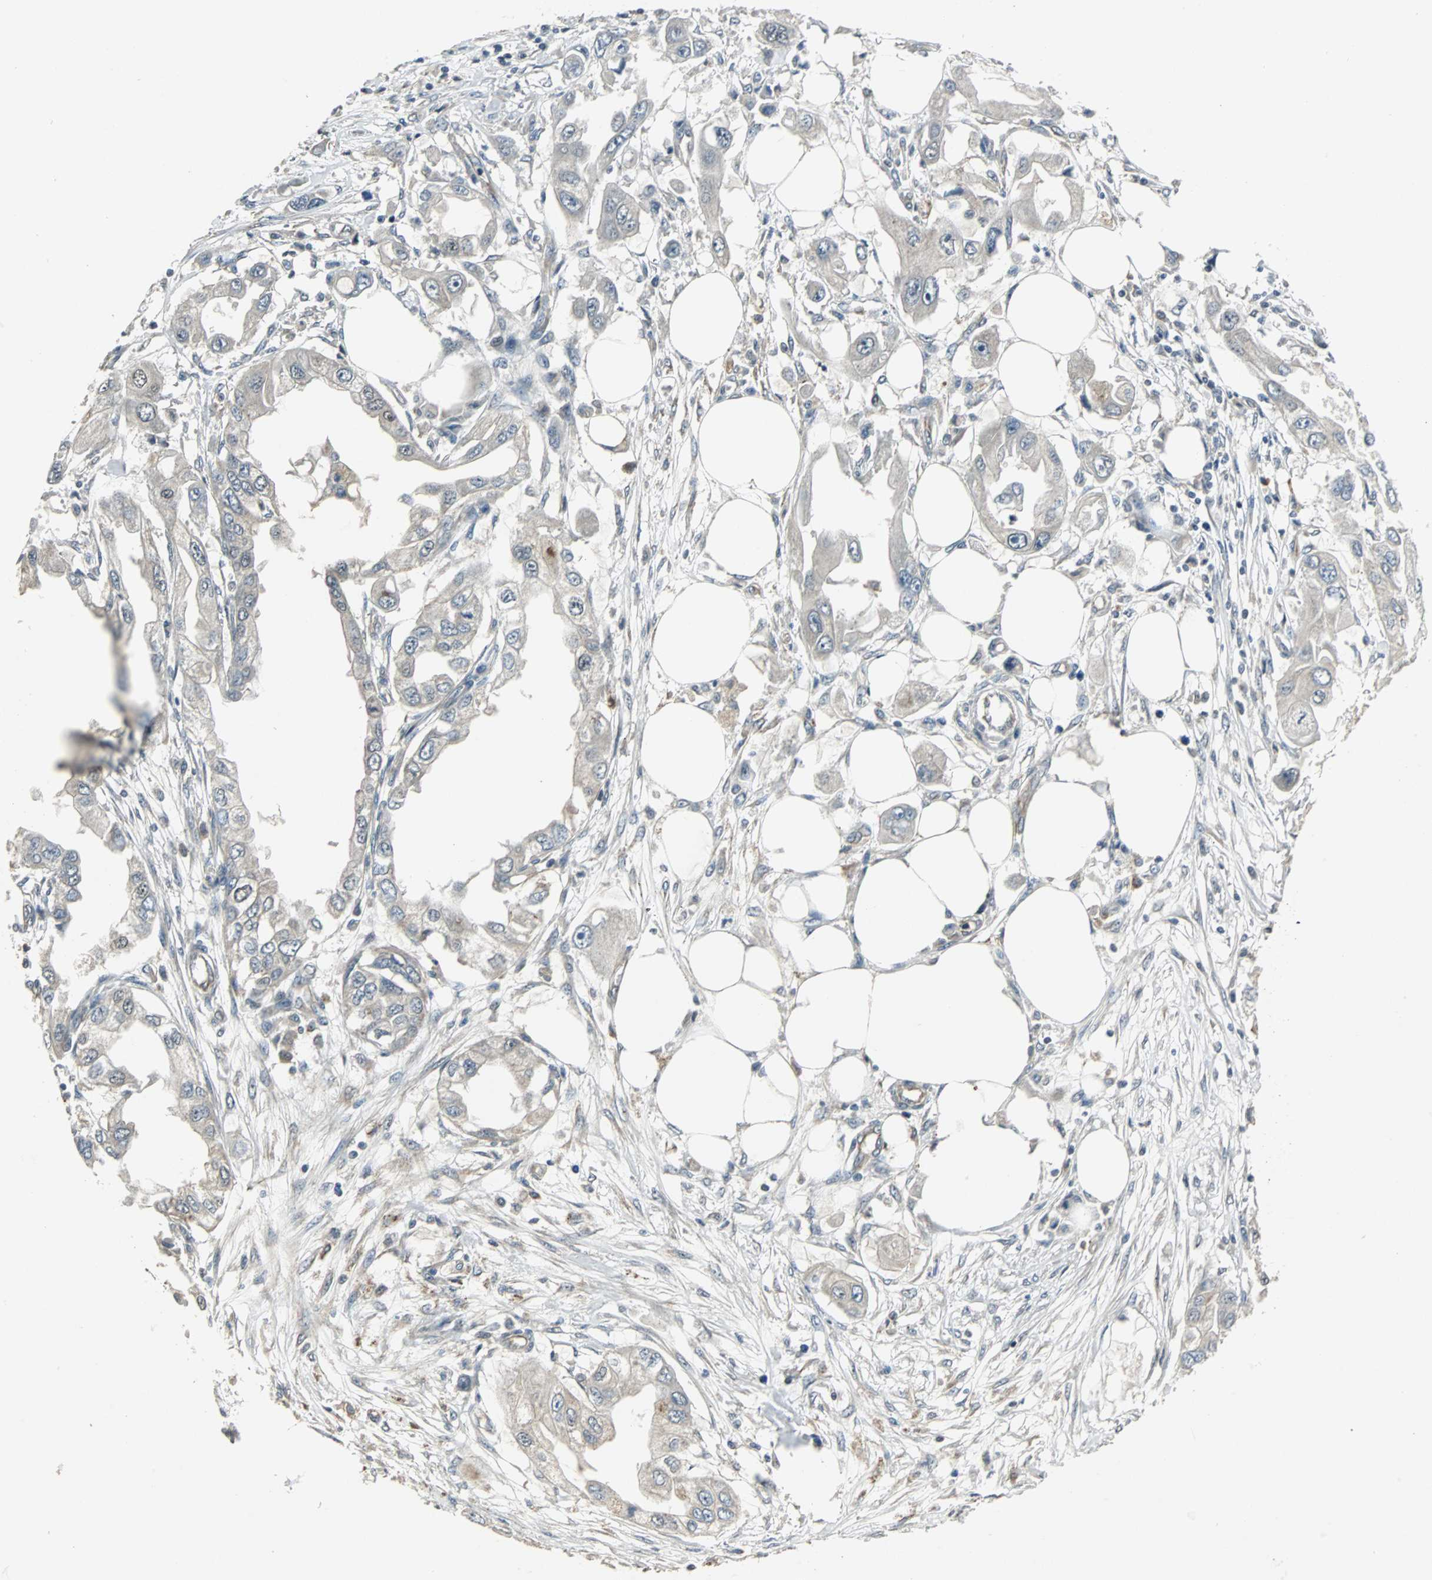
{"staining": {"intensity": "negative", "quantity": "none", "location": "none"}, "tissue": "endometrial cancer", "cell_type": "Tumor cells", "image_type": "cancer", "snomed": [{"axis": "morphology", "description": "Adenocarcinoma, NOS"}, {"axis": "topography", "description": "Endometrium"}], "caption": "DAB immunohistochemical staining of human endometrial adenocarcinoma demonstrates no significant positivity in tumor cells.", "gene": "MED4", "patient": {"sex": "female", "age": 67}}